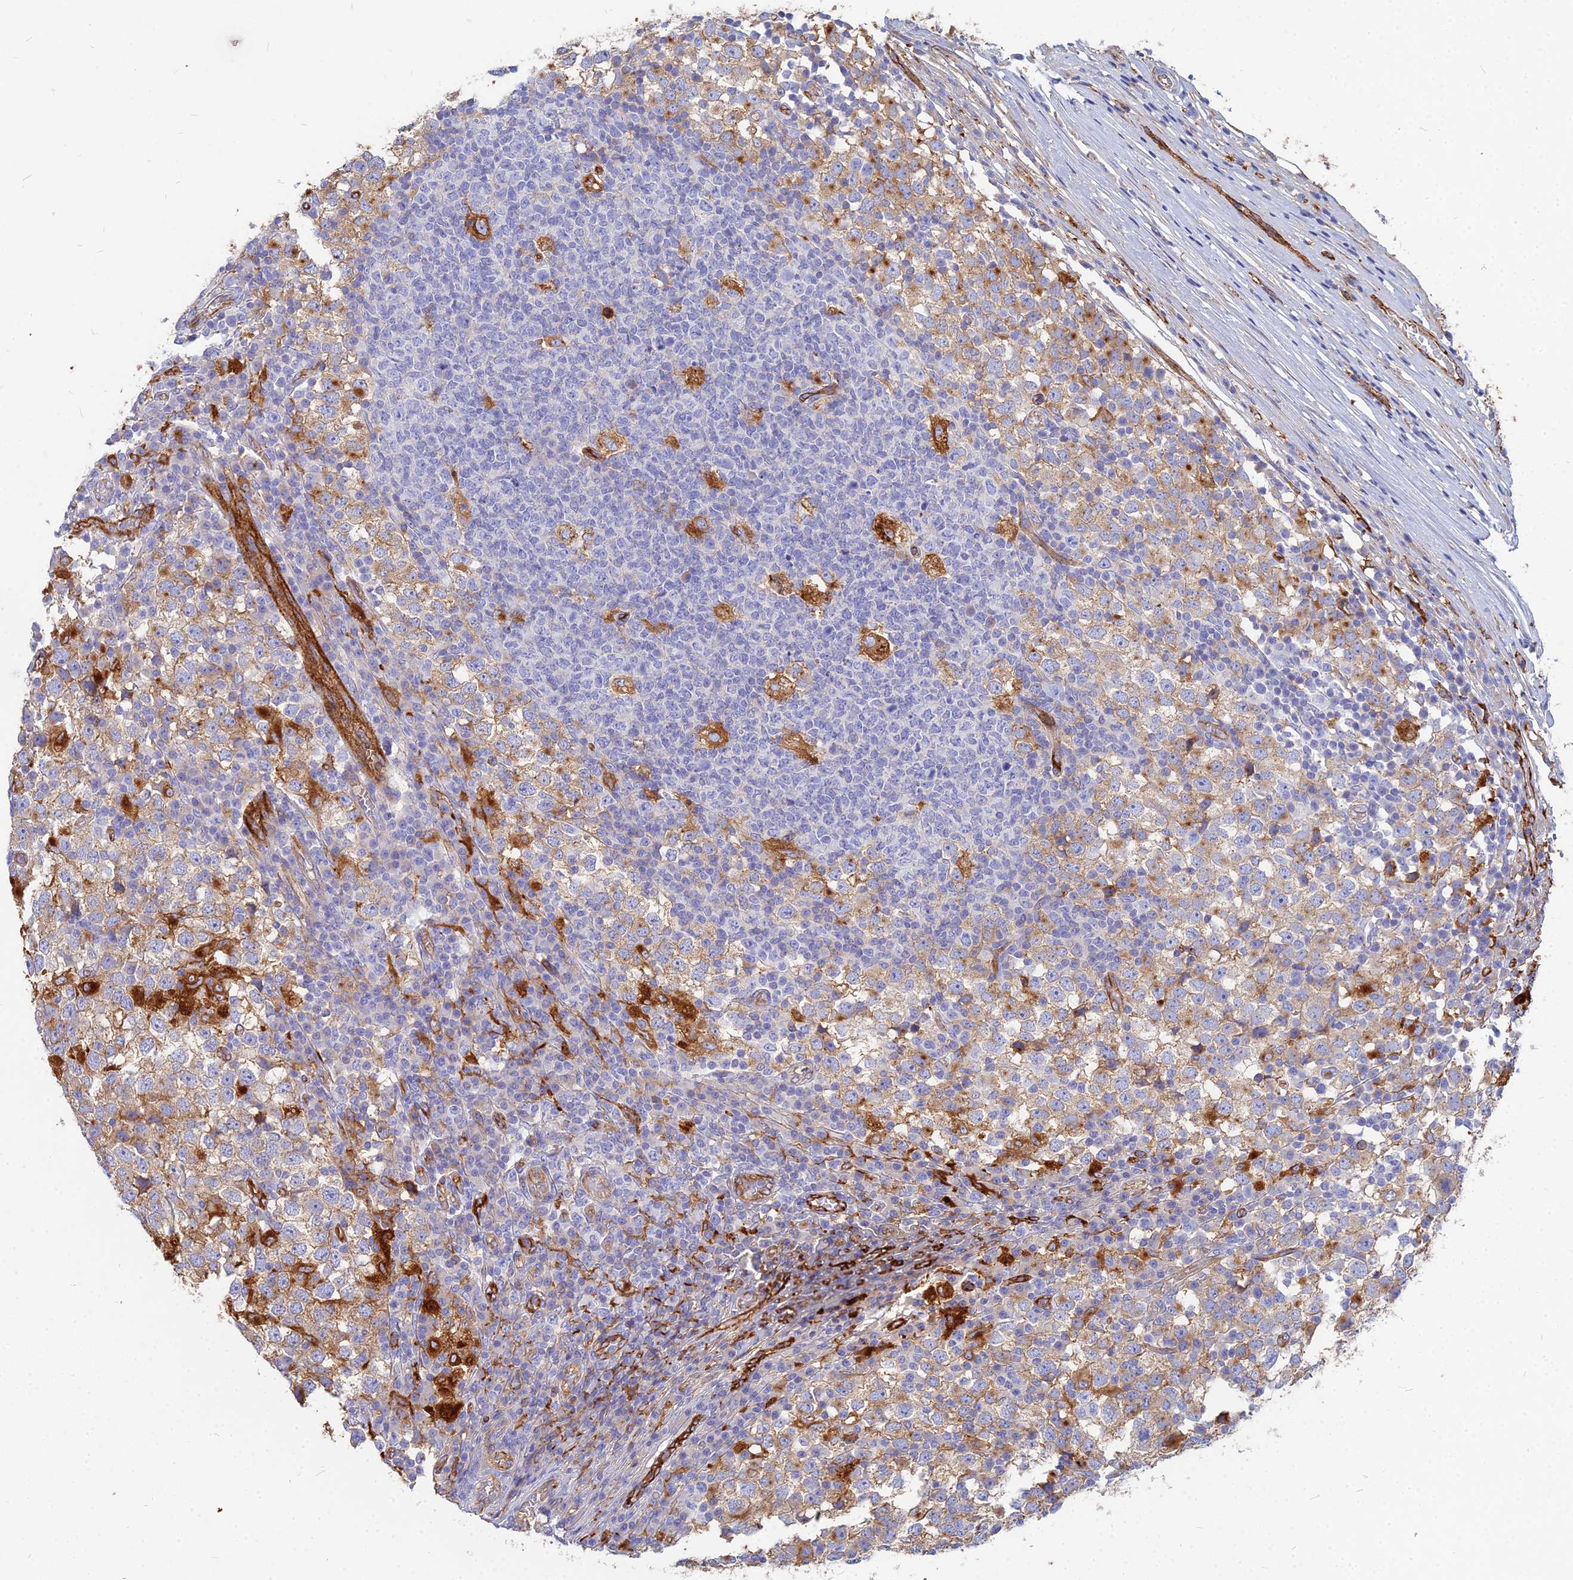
{"staining": {"intensity": "moderate", "quantity": "25%-75%", "location": "cytoplasmic/membranous"}, "tissue": "testis cancer", "cell_type": "Tumor cells", "image_type": "cancer", "snomed": [{"axis": "morphology", "description": "Seminoma, NOS"}, {"axis": "topography", "description": "Testis"}], "caption": "Protein expression analysis of testis cancer (seminoma) exhibits moderate cytoplasmic/membranous staining in about 25%-75% of tumor cells.", "gene": "VAT1", "patient": {"sex": "male", "age": 65}}